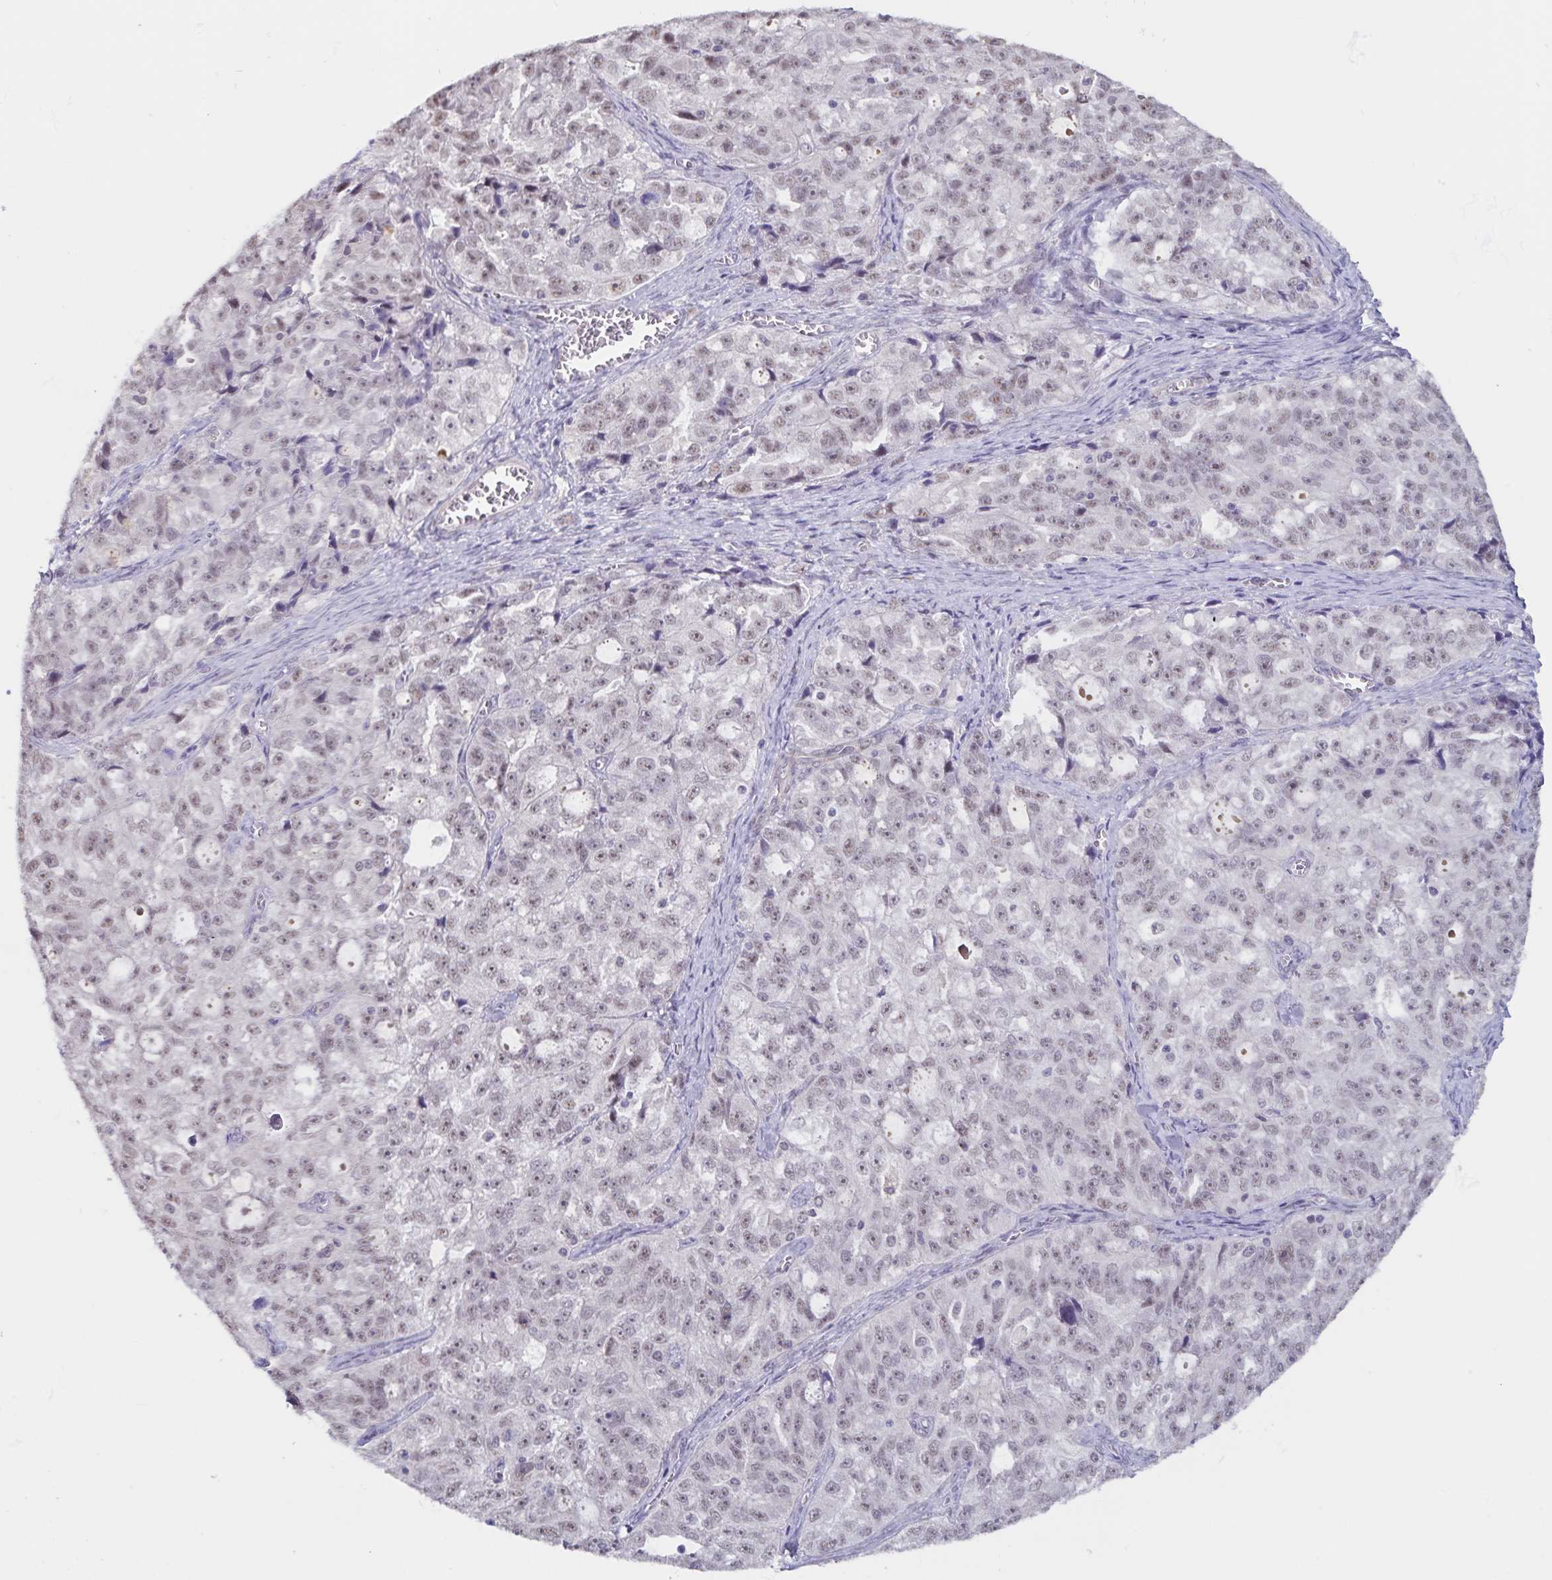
{"staining": {"intensity": "weak", "quantity": ">75%", "location": "nuclear"}, "tissue": "ovarian cancer", "cell_type": "Tumor cells", "image_type": "cancer", "snomed": [{"axis": "morphology", "description": "Cystadenocarcinoma, serous, NOS"}, {"axis": "topography", "description": "Ovary"}], "caption": "Ovarian cancer (serous cystadenocarcinoma) tissue reveals weak nuclear staining in approximately >75% of tumor cells, visualized by immunohistochemistry.", "gene": "ATP2A2", "patient": {"sex": "female", "age": 51}}